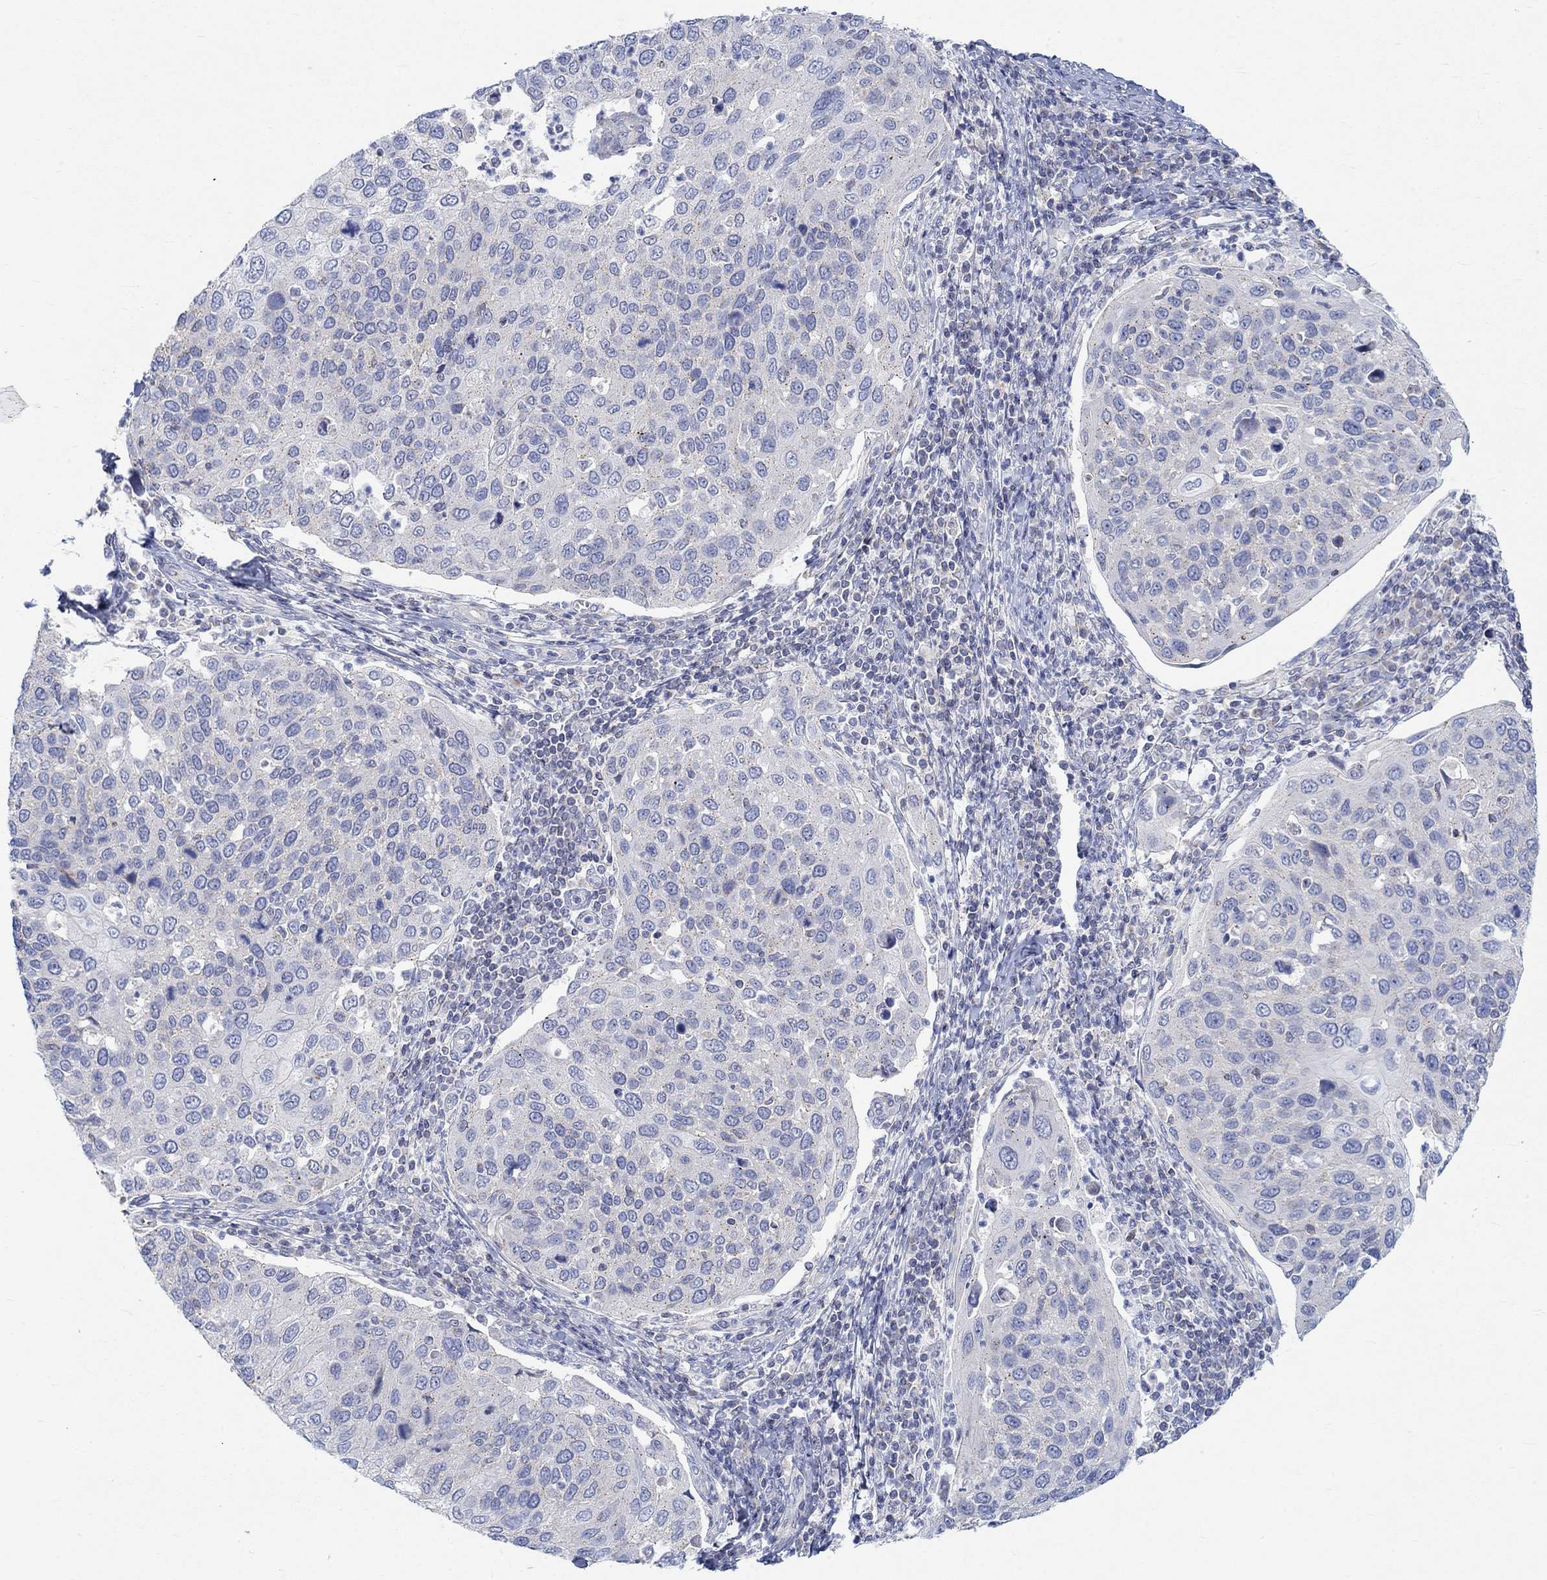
{"staining": {"intensity": "negative", "quantity": "none", "location": "none"}, "tissue": "cervical cancer", "cell_type": "Tumor cells", "image_type": "cancer", "snomed": [{"axis": "morphology", "description": "Squamous cell carcinoma, NOS"}, {"axis": "topography", "description": "Cervix"}], "caption": "Immunohistochemistry (IHC) of human cervical squamous cell carcinoma displays no expression in tumor cells.", "gene": "NAV3", "patient": {"sex": "female", "age": 54}}